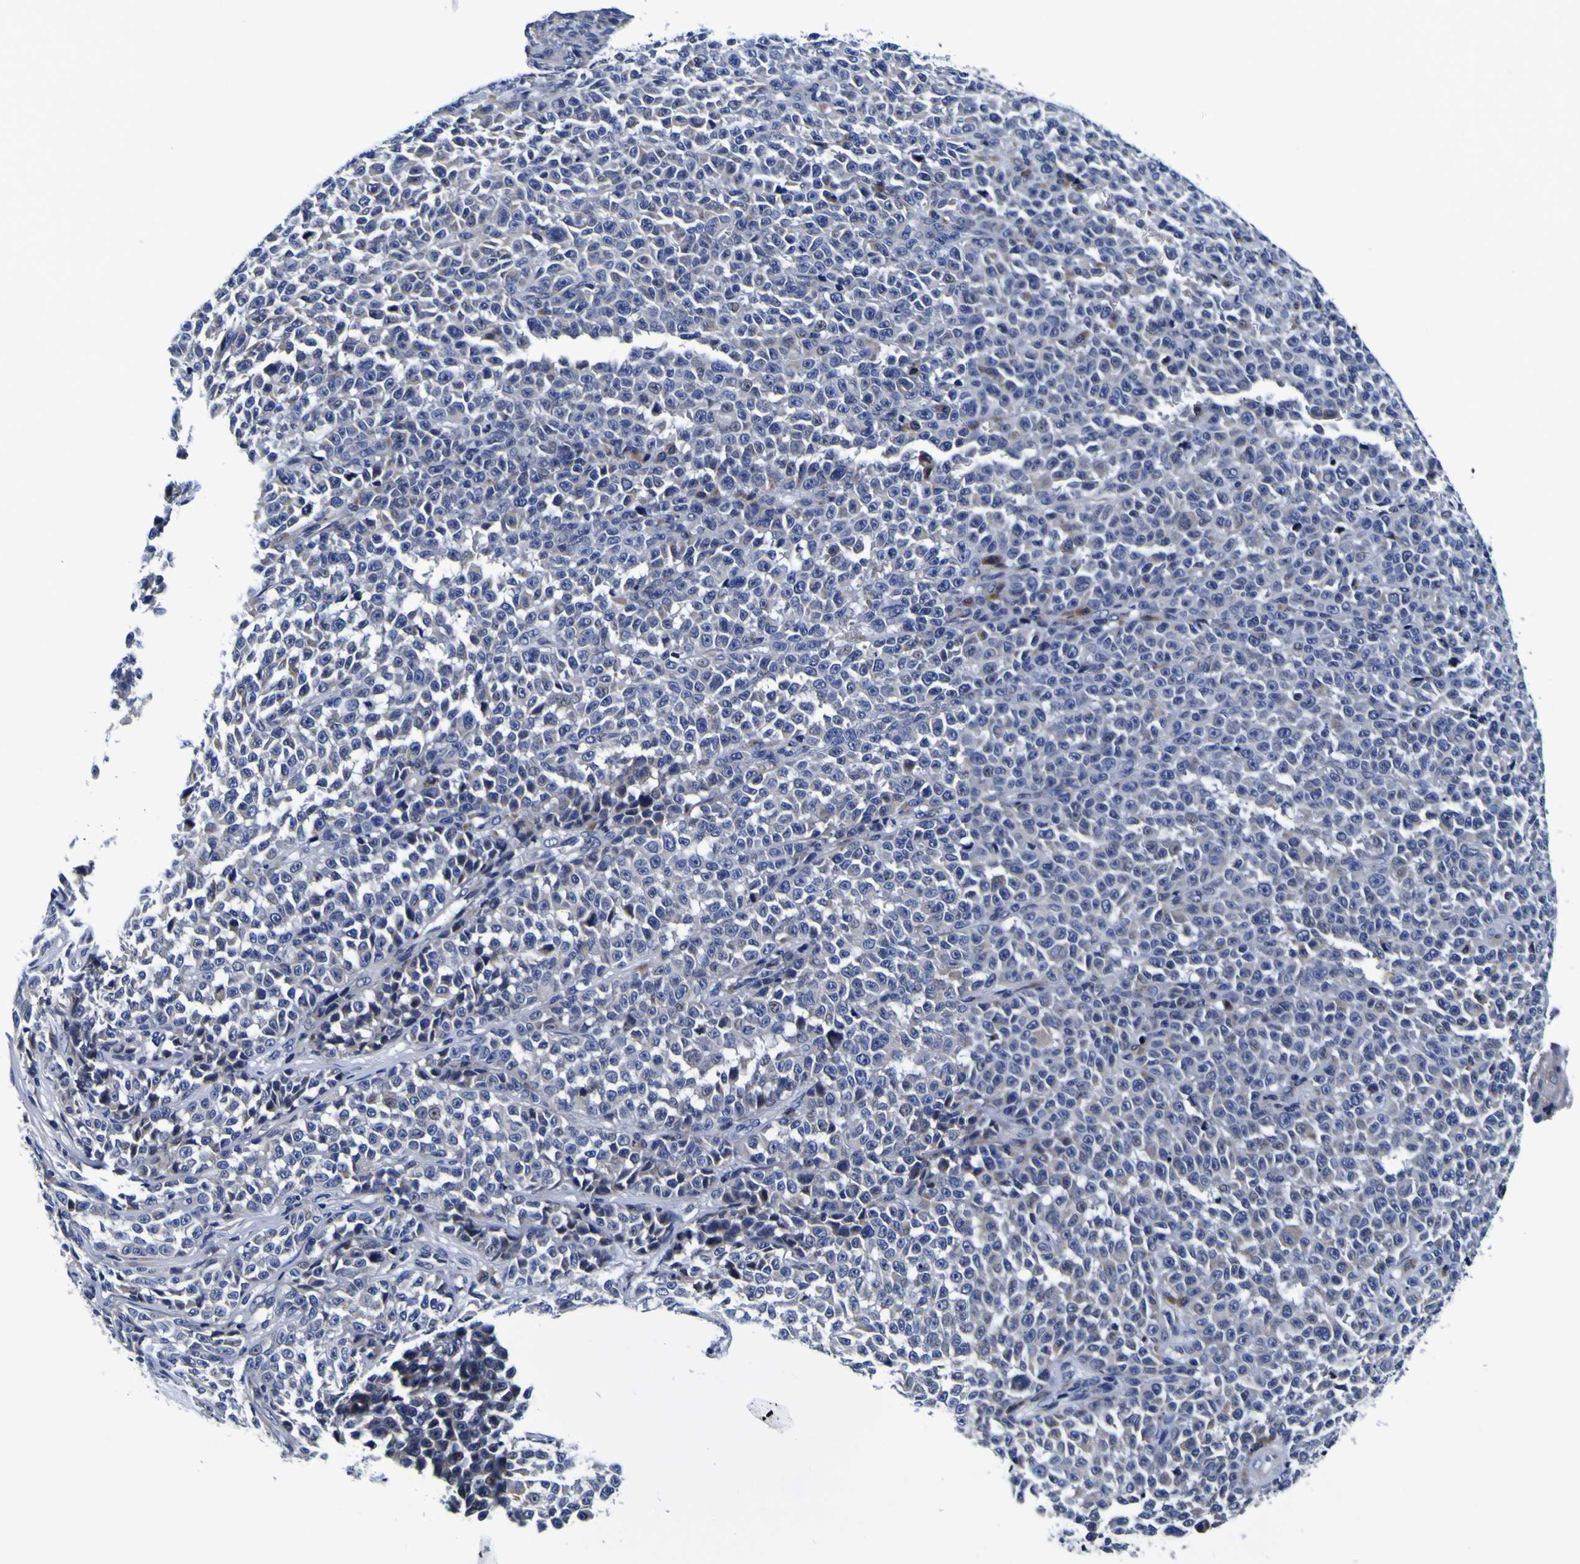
{"staining": {"intensity": "weak", "quantity": "<25%", "location": "cytoplasmic/membranous"}, "tissue": "melanoma", "cell_type": "Tumor cells", "image_type": "cancer", "snomed": [{"axis": "morphology", "description": "Malignant melanoma, NOS"}, {"axis": "topography", "description": "Skin"}], "caption": "Immunohistochemical staining of melanoma demonstrates no significant staining in tumor cells.", "gene": "PDLIM4", "patient": {"sex": "female", "age": 82}}